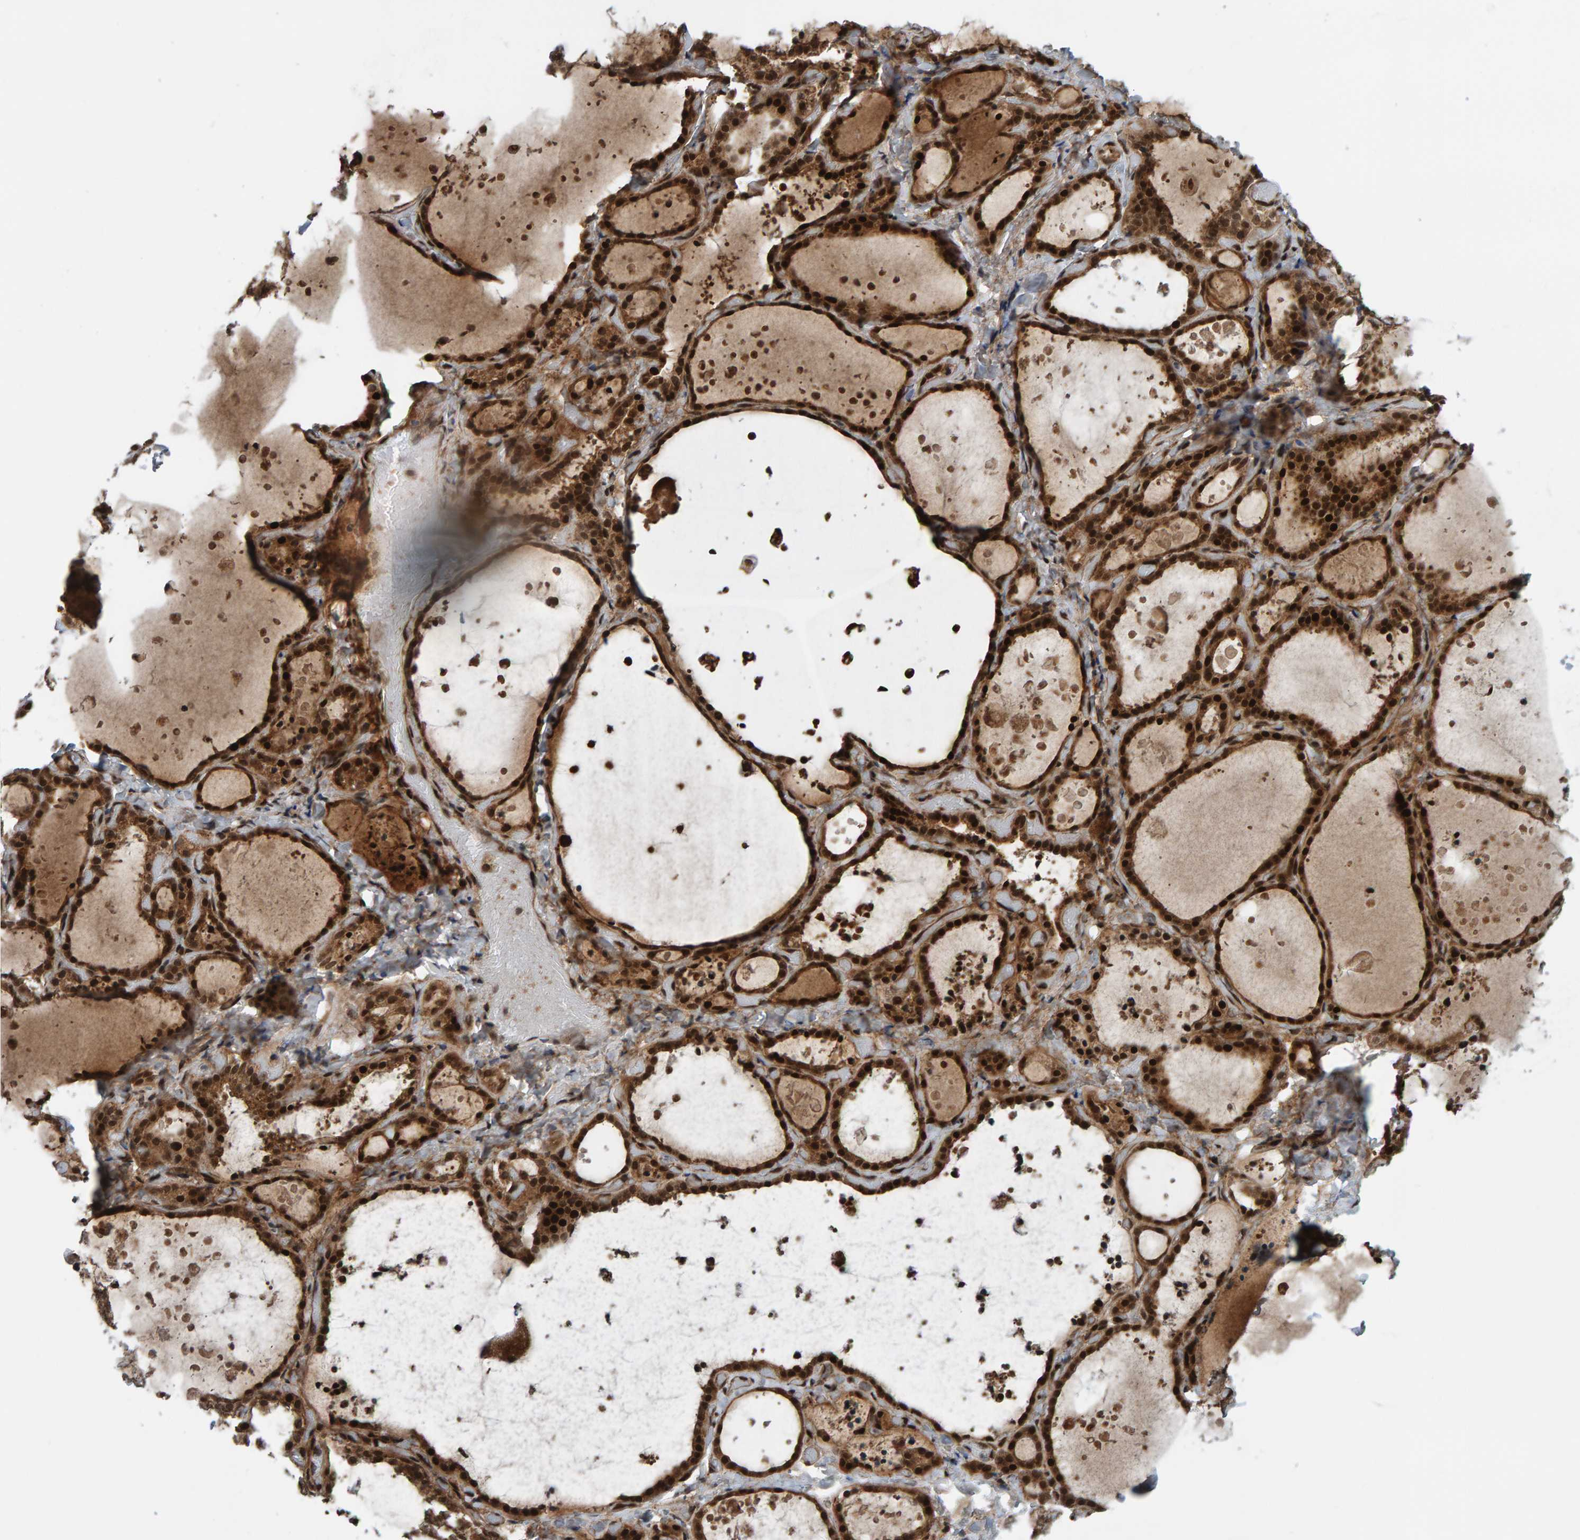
{"staining": {"intensity": "strong", "quantity": ">75%", "location": "cytoplasmic/membranous,nuclear"}, "tissue": "thyroid gland", "cell_type": "Glandular cells", "image_type": "normal", "snomed": [{"axis": "morphology", "description": "Normal tissue, NOS"}, {"axis": "topography", "description": "Thyroid gland"}], "caption": "This histopathology image demonstrates immunohistochemistry staining of normal human thyroid gland, with high strong cytoplasmic/membranous,nuclear expression in about >75% of glandular cells.", "gene": "ZNF366", "patient": {"sex": "female", "age": 44}}